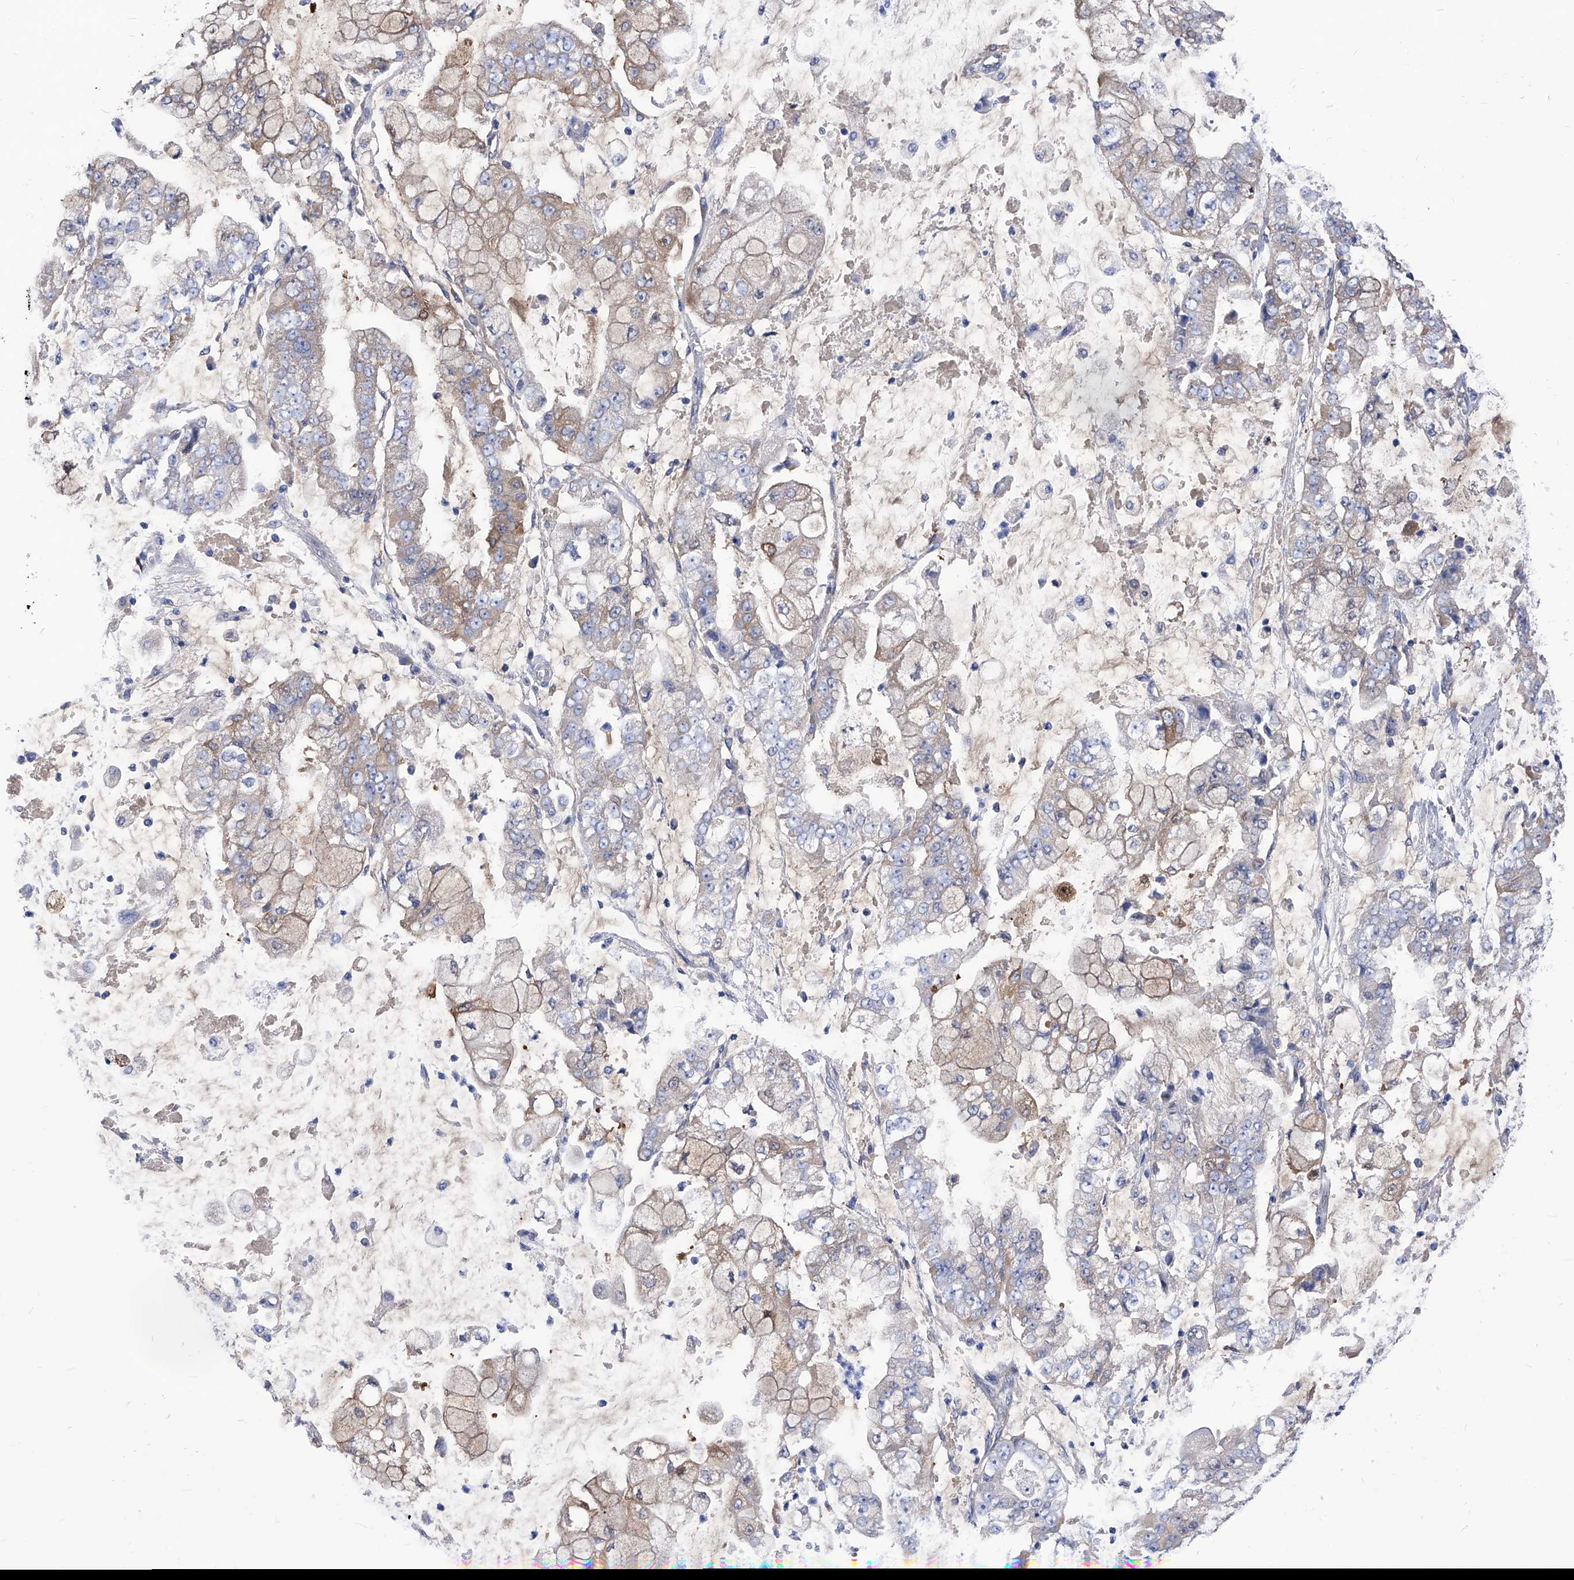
{"staining": {"intensity": "moderate", "quantity": "<25%", "location": "cytoplasmic/membranous"}, "tissue": "stomach cancer", "cell_type": "Tumor cells", "image_type": "cancer", "snomed": [{"axis": "morphology", "description": "Adenocarcinoma, NOS"}, {"axis": "topography", "description": "Stomach"}], "caption": "Protein expression analysis of adenocarcinoma (stomach) shows moderate cytoplasmic/membranous staining in approximately <25% of tumor cells.", "gene": "XPNPEP1", "patient": {"sex": "male", "age": 76}}